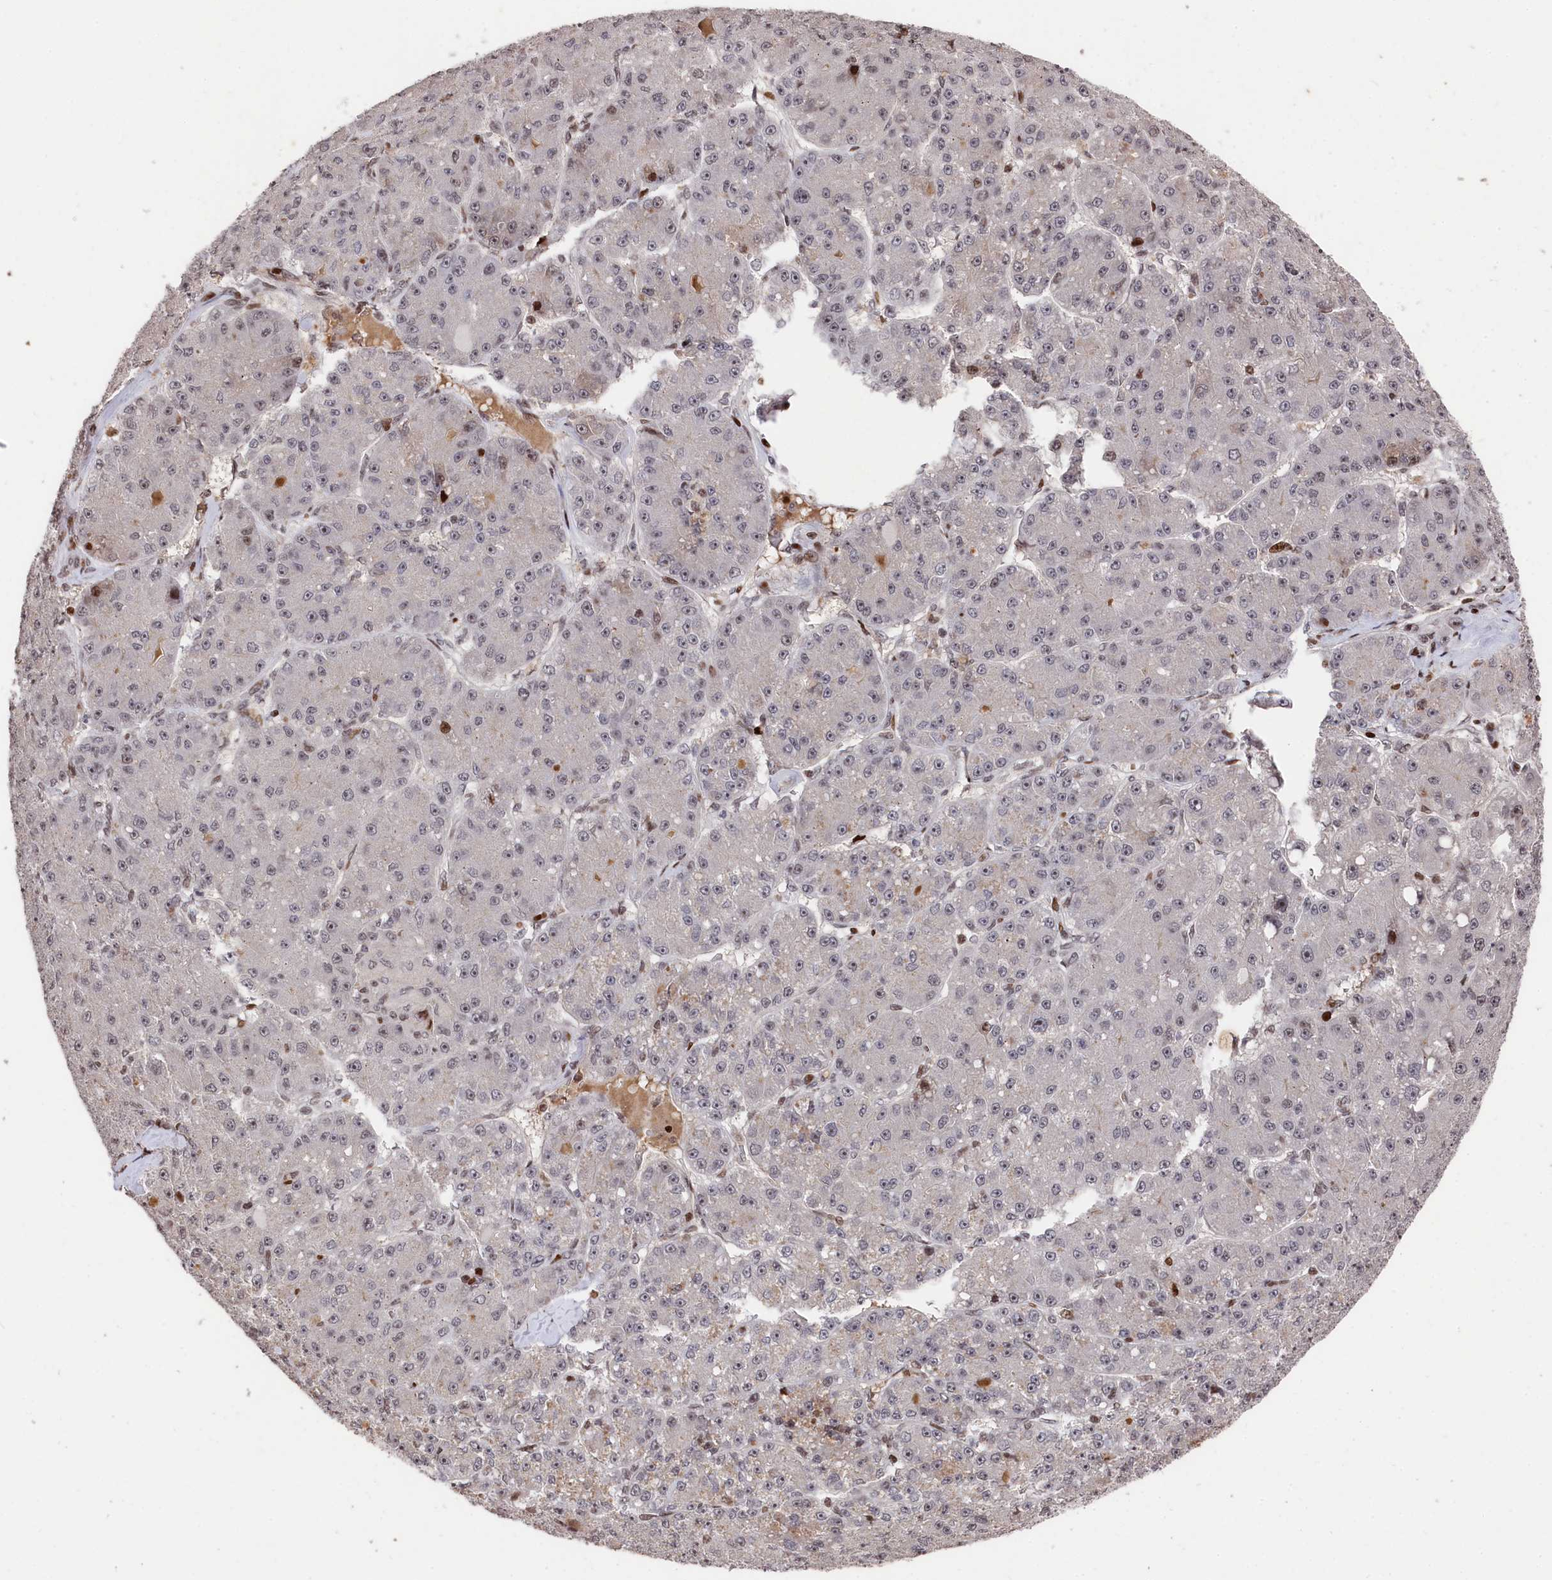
{"staining": {"intensity": "negative", "quantity": "none", "location": "none"}, "tissue": "liver cancer", "cell_type": "Tumor cells", "image_type": "cancer", "snomed": [{"axis": "morphology", "description": "Carcinoma, Hepatocellular, NOS"}, {"axis": "topography", "description": "Liver"}], "caption": "IHC of liver cancer exhibits no staining in tumor cells.", "gene": "MCF2L2", "patient": {"sex": "male", "age": 67}}